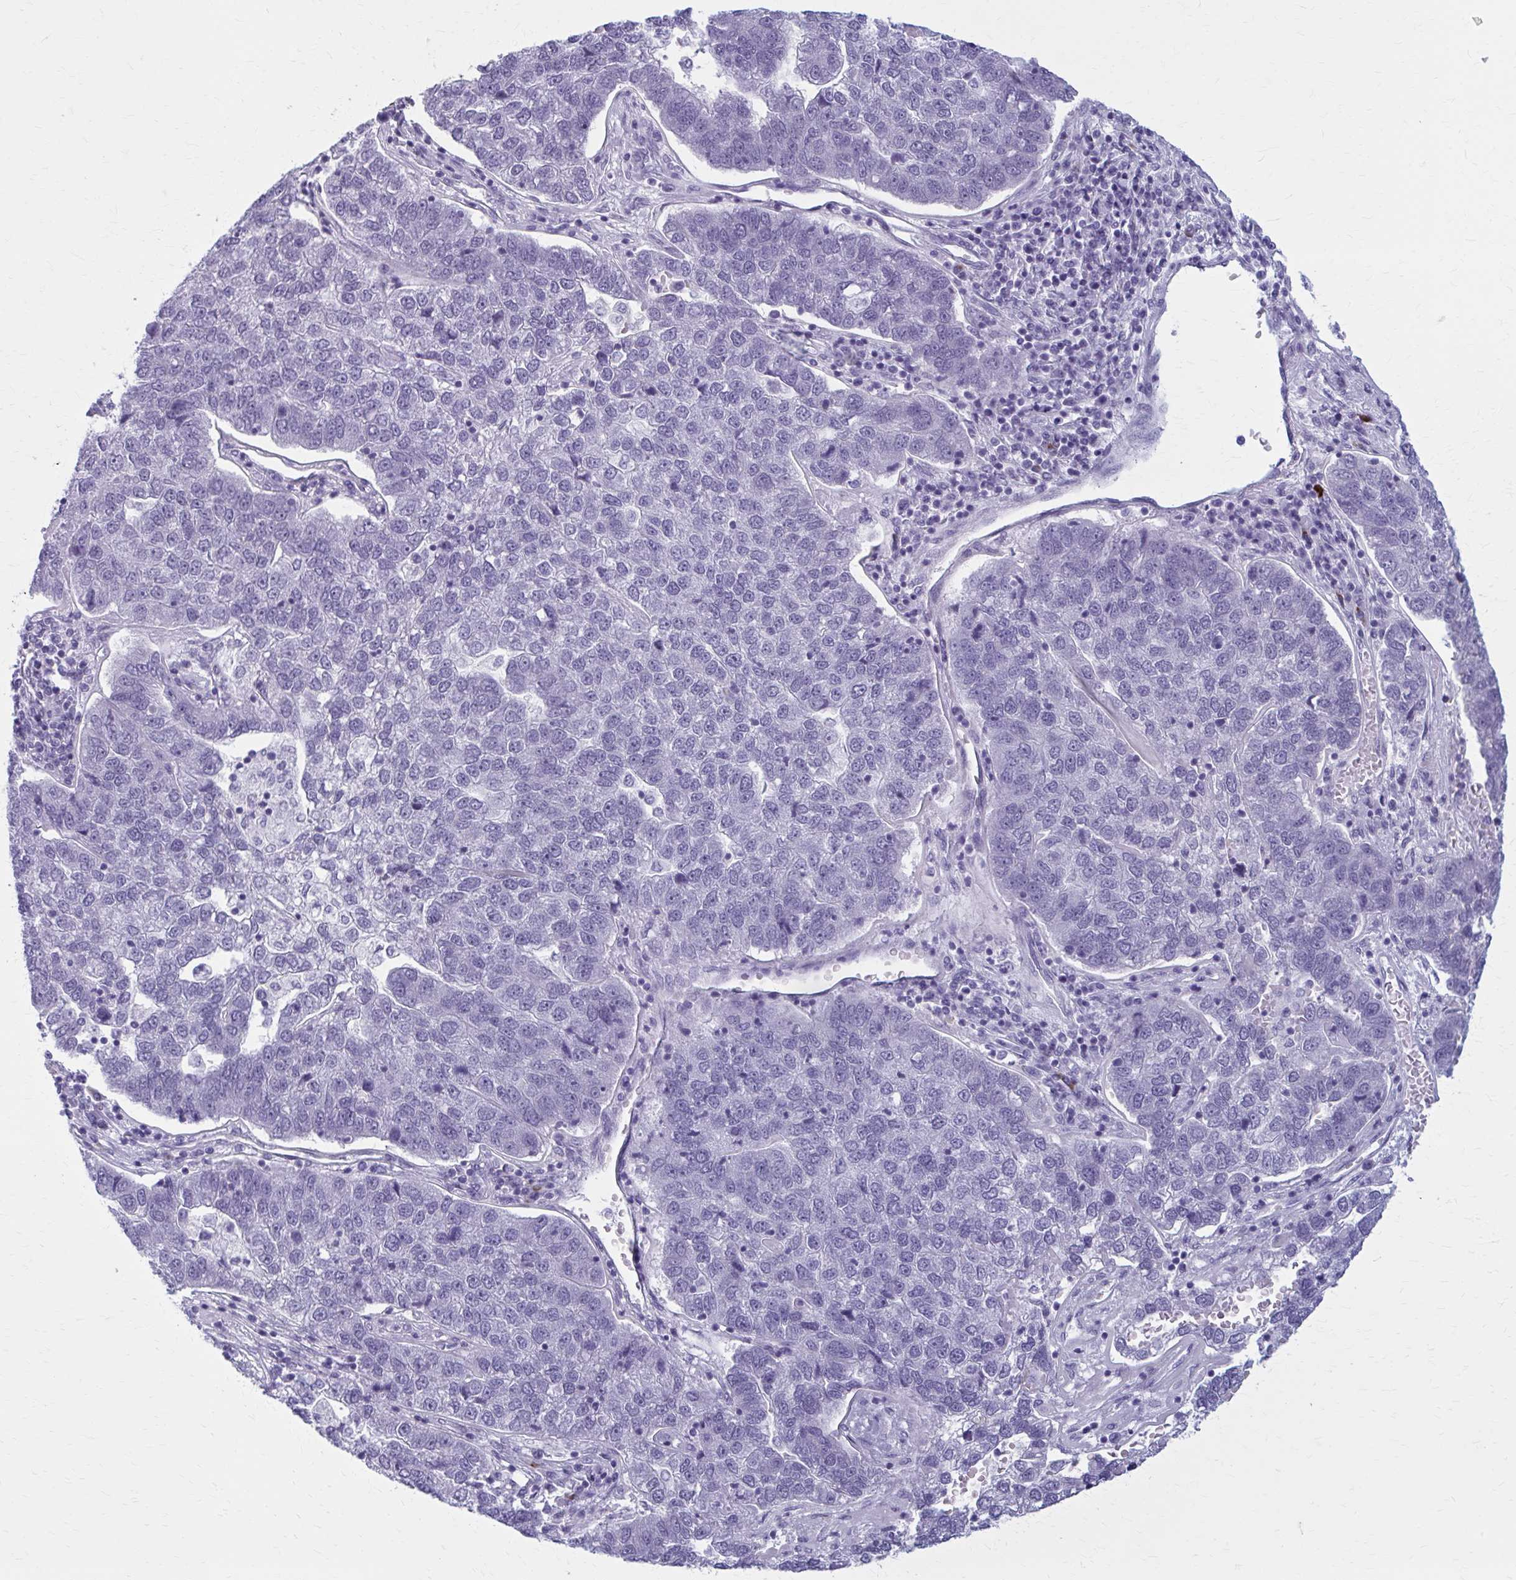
{"staining": {"intensity": "negative", "quantity": "none", "location": "none"}, "tissue": "pancreatic cancer", "cell_type": "Tumor cells", "image_type": "cancer", "snomed": [{"axis": "morphology", "description": "Adenocarcinoma, NOS"}, {"axis": "topography", "description": "Pancreas"}], "caption": "Tumor cells show no significant staining in pancreatic cancer (adenocarcinoma). Nuclei are stained in blue.", "gene": "ZDHHC7", "patient": {"sex": "female", "age": 61}}